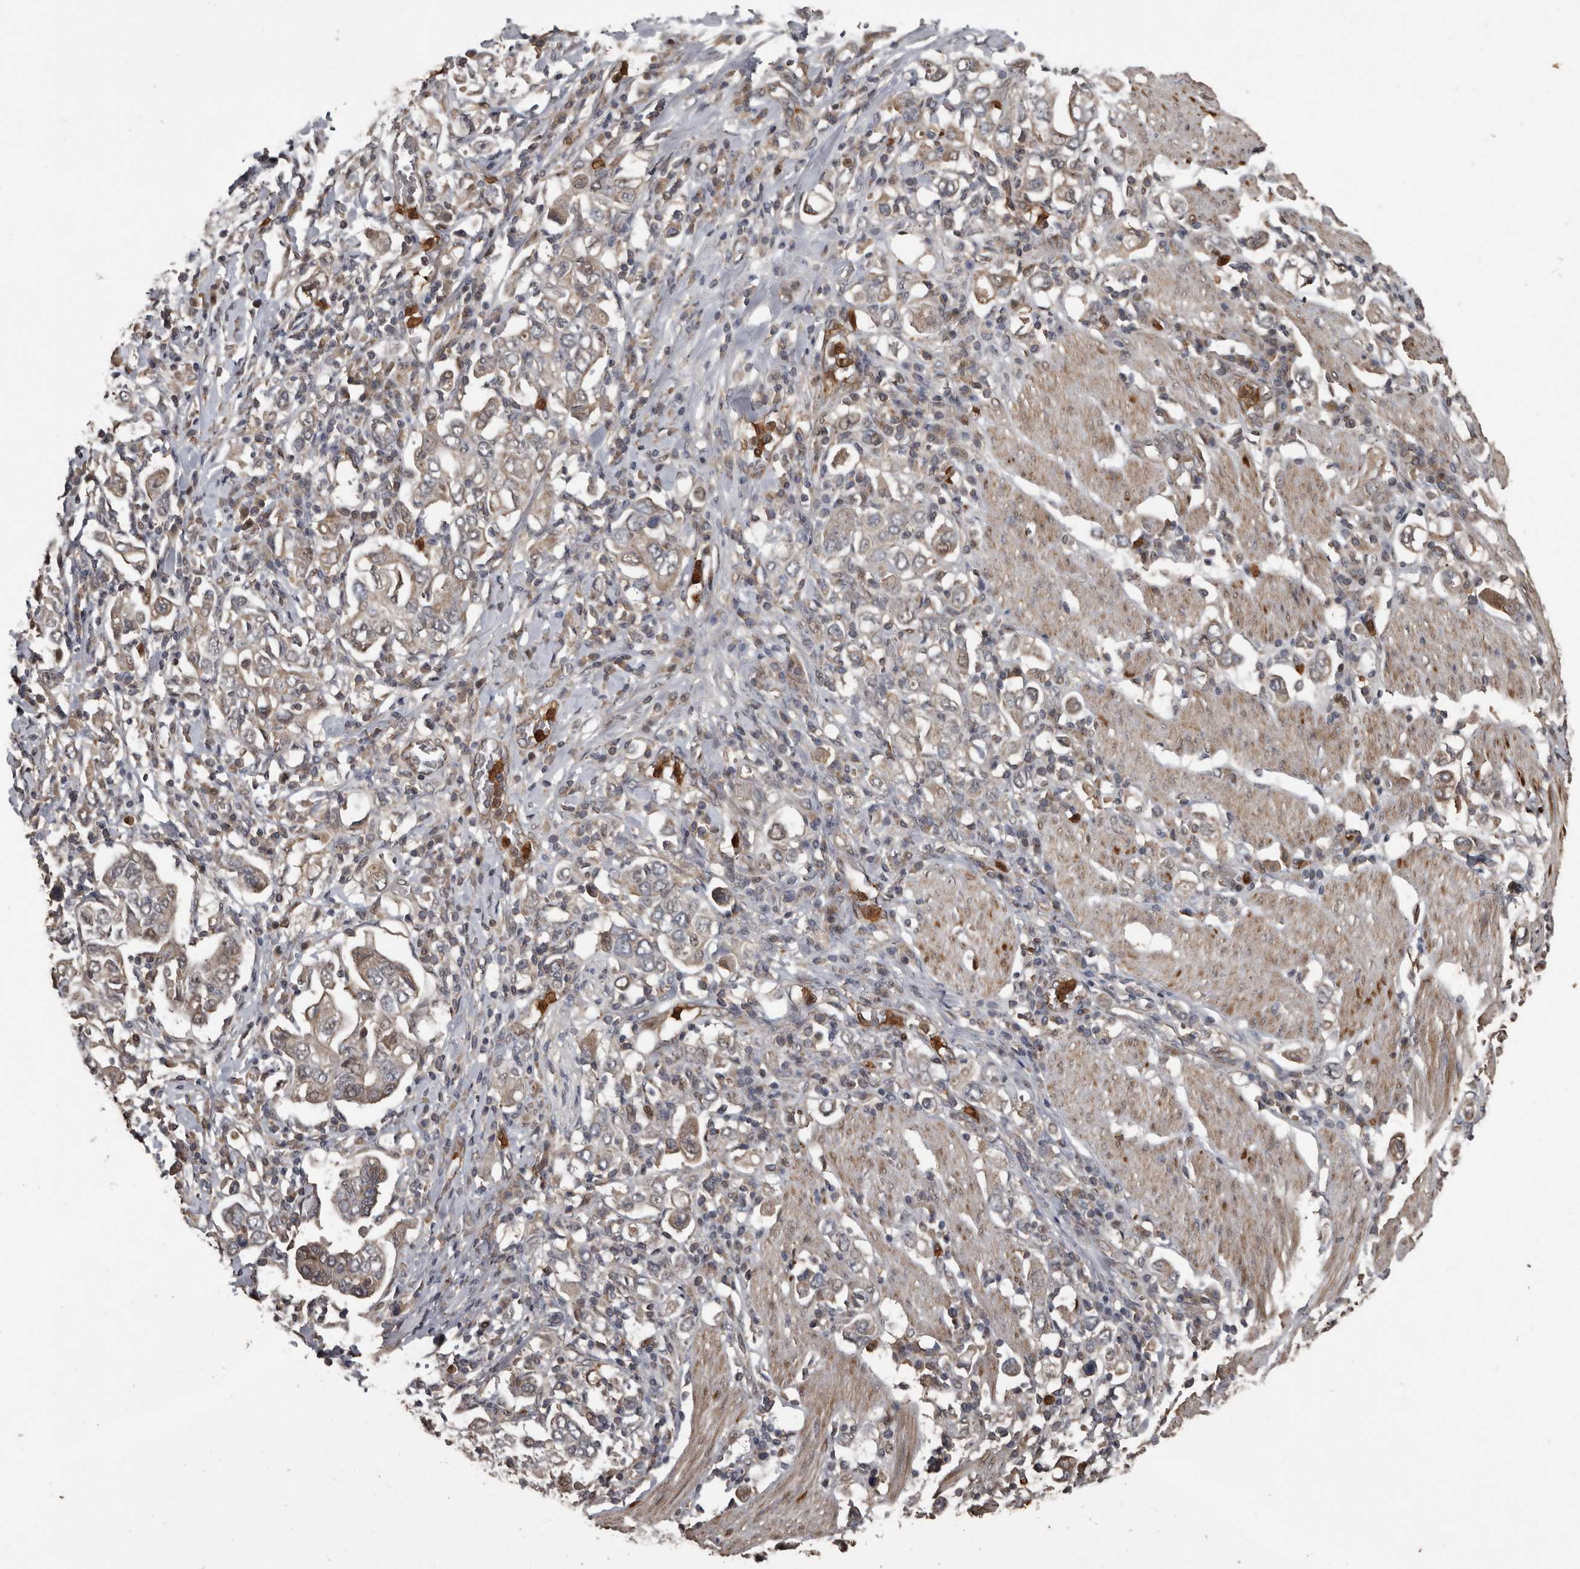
{"staining": {"intensity": "weak", "quantity": ">75%", "location": "cytoplasmic/membranous"}, "tissue": "stomach cancer", "cell_type": "Tumor cells", "image_type": "cancer", "snomed": [{"axis": "morphology", "description": "Adenocarcinoma, NOS"}, {"axis": "topography", "description": "Stomach, upper"}], "caption": "Stomach cancer (adenocarcinoma) stained with DAB (3,3'-diaminobenzidine) immunohistochemistry displays low levels of weak cytoplasmic/membranous expression in approximately >75% of tumor cells. The staining is performed using DAB brown chromogen to label protein expression. The nuclei are counter-stained blue using hematoxylin.", "gene": "FSBP", "patient": {"sex": "male", "age": 62}}